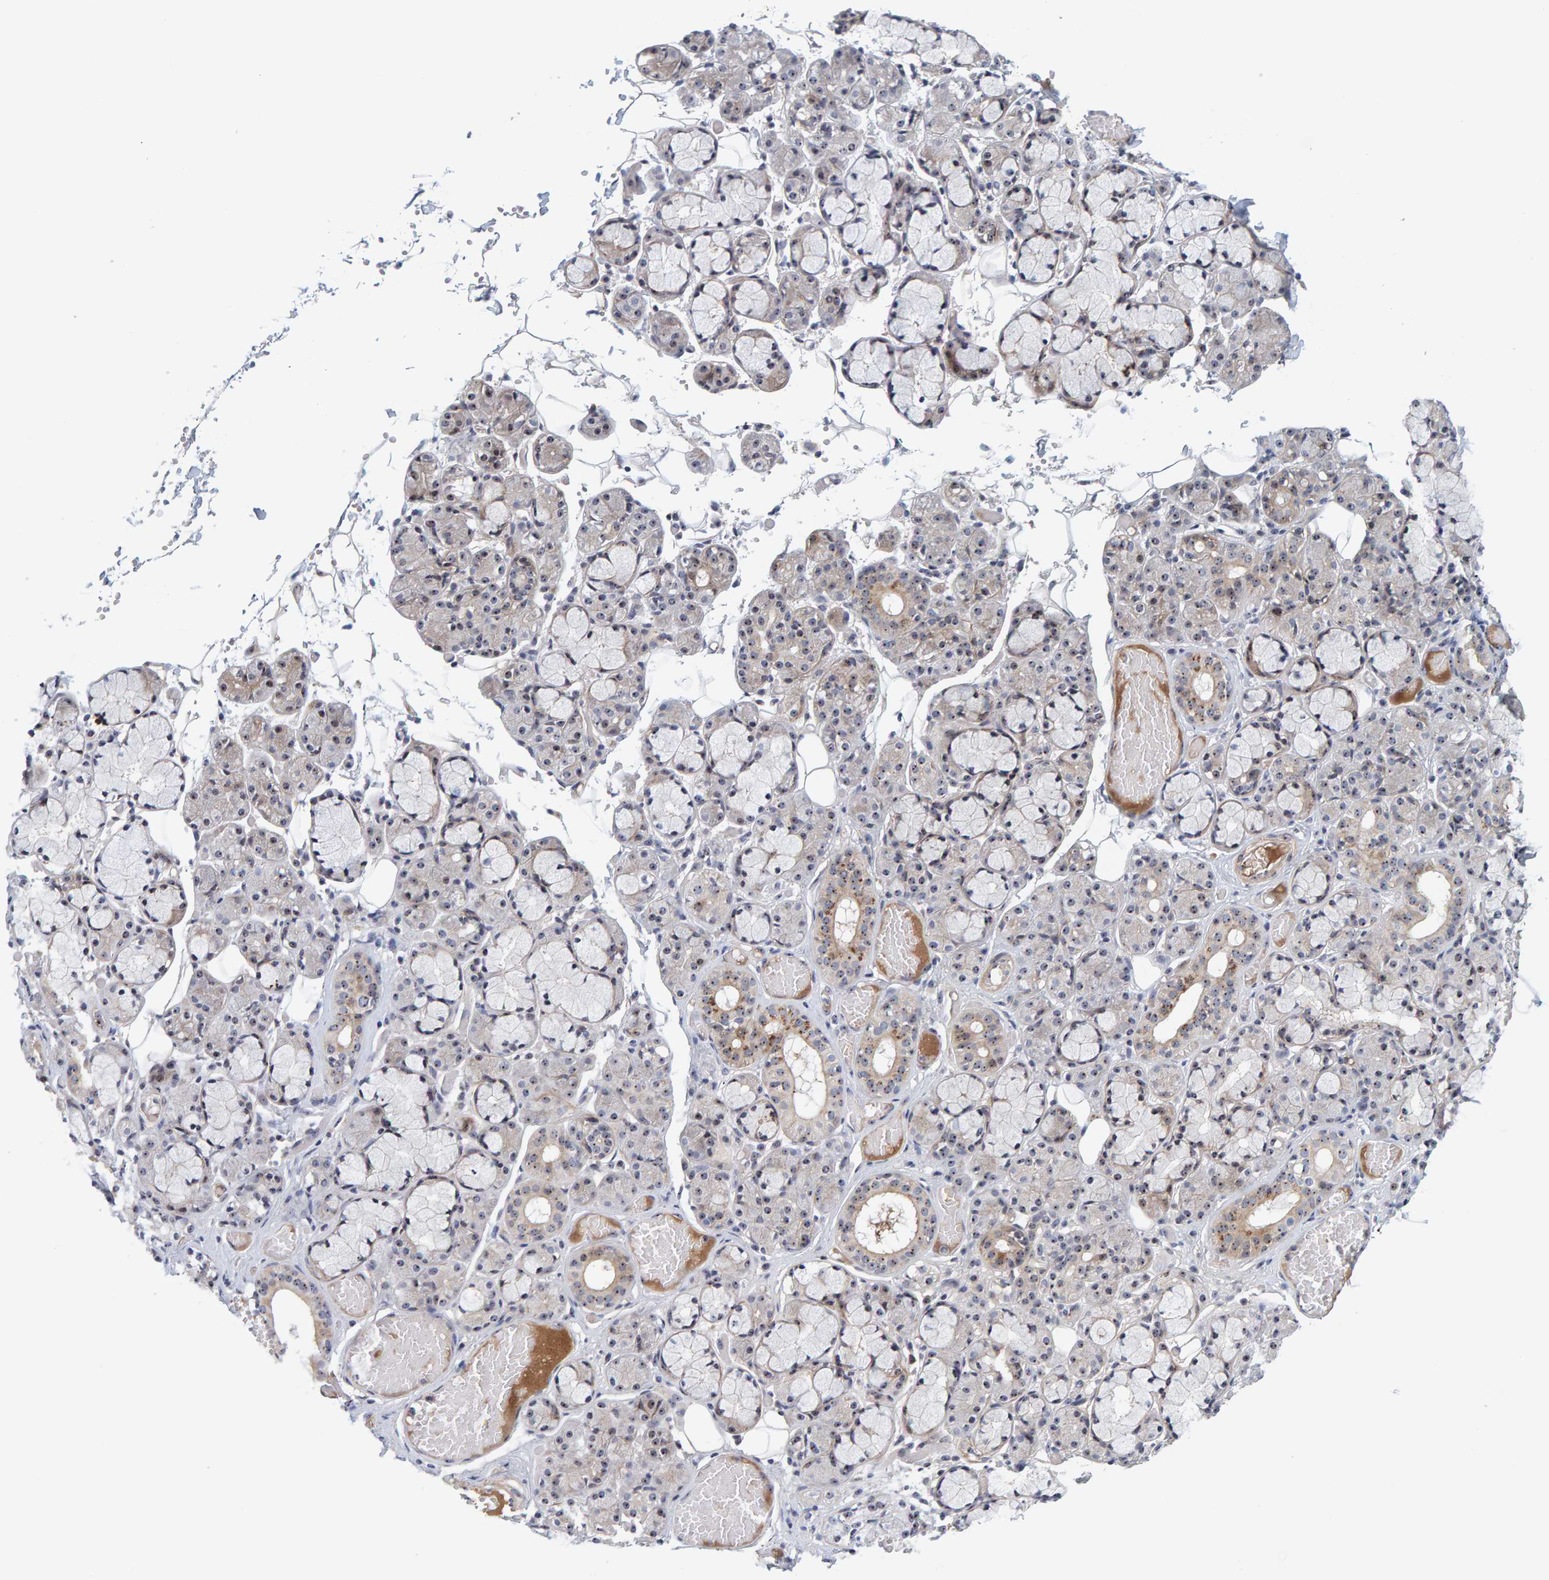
{"staining": {"intensity": "moderate", "quantity": "25%-75%", "location": "cytoplasmic/membranous,nuclear"}, "tissue": "salivary gland", "cell_type": "Glandular cells", "image_type": "normal", "snomed": [{"axis": "morphology", "description": "Normal tissue, NOS"}, {"axis": "topography", "description": "Salivary gland"}], "caption": "Benign salivary gland displays moderate cytoplasmic/membranous,nuclear expression in approximately 25%-75% of glandular cells, visualized by immunohistochemistry. (Brightfield microscopy of DAB IHC at high magnification).", "gene": "NOL11", "patient": {"sex": "male", "age": 63}}